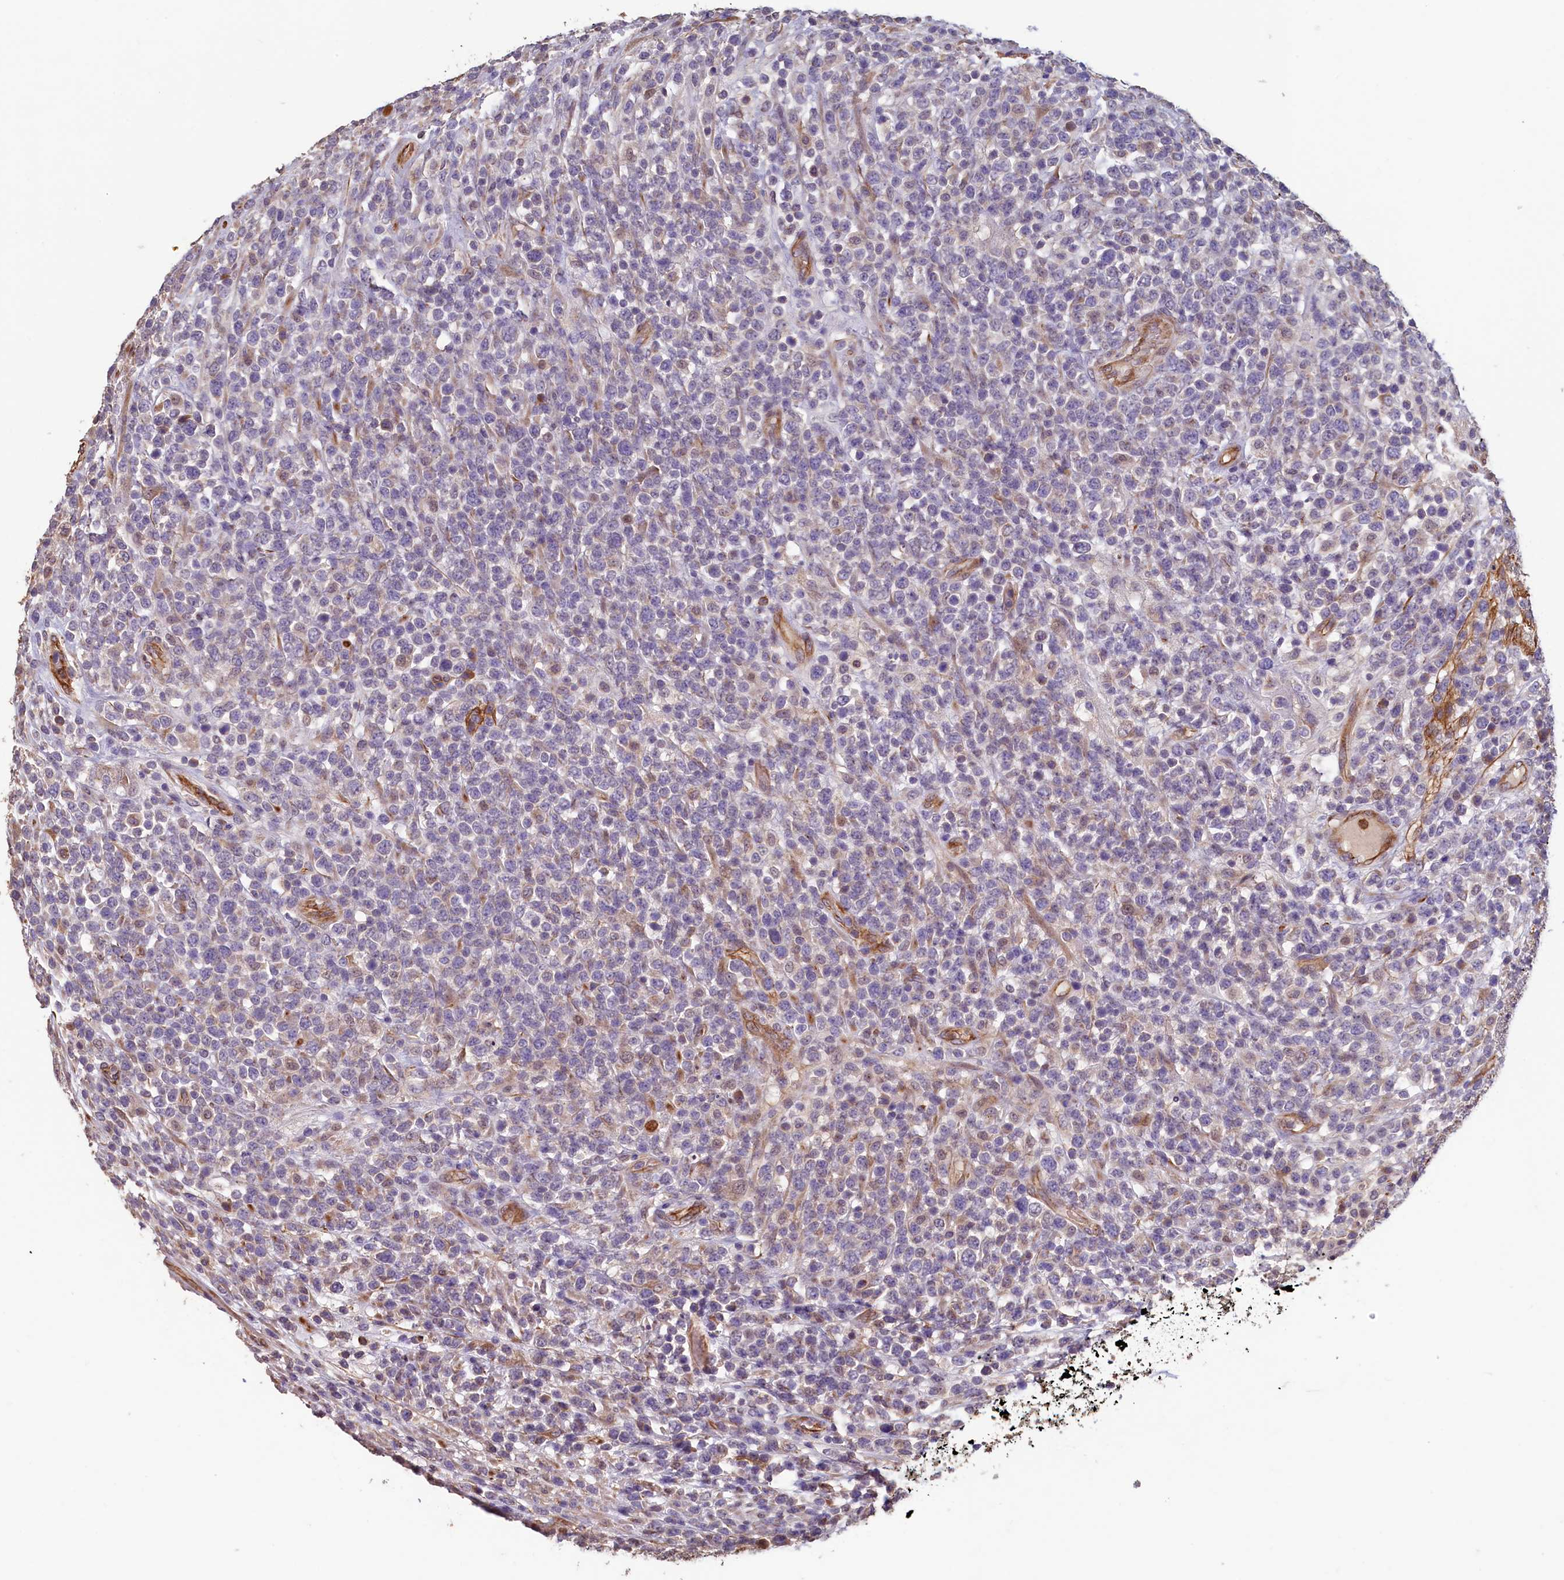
{"staining": {"intensity": "negative", "quantity": "none", "location": "none"}, "tissue": "lymphoma", "cell_type": "Tumor cells", "image_type": "cancer", "snomed": [{"axis": "morphology", "description": "Malignant lymphoma, non-Hodgkin's type, High grade"}, {"axis": "topography", "description": "Colon"}], "caption": "A micrograph of lymphoma stained for a protein displays no brown staining in tumor cells.", "gene": "ACSBG1", "patient": {"sex": "female", "age": 53}}